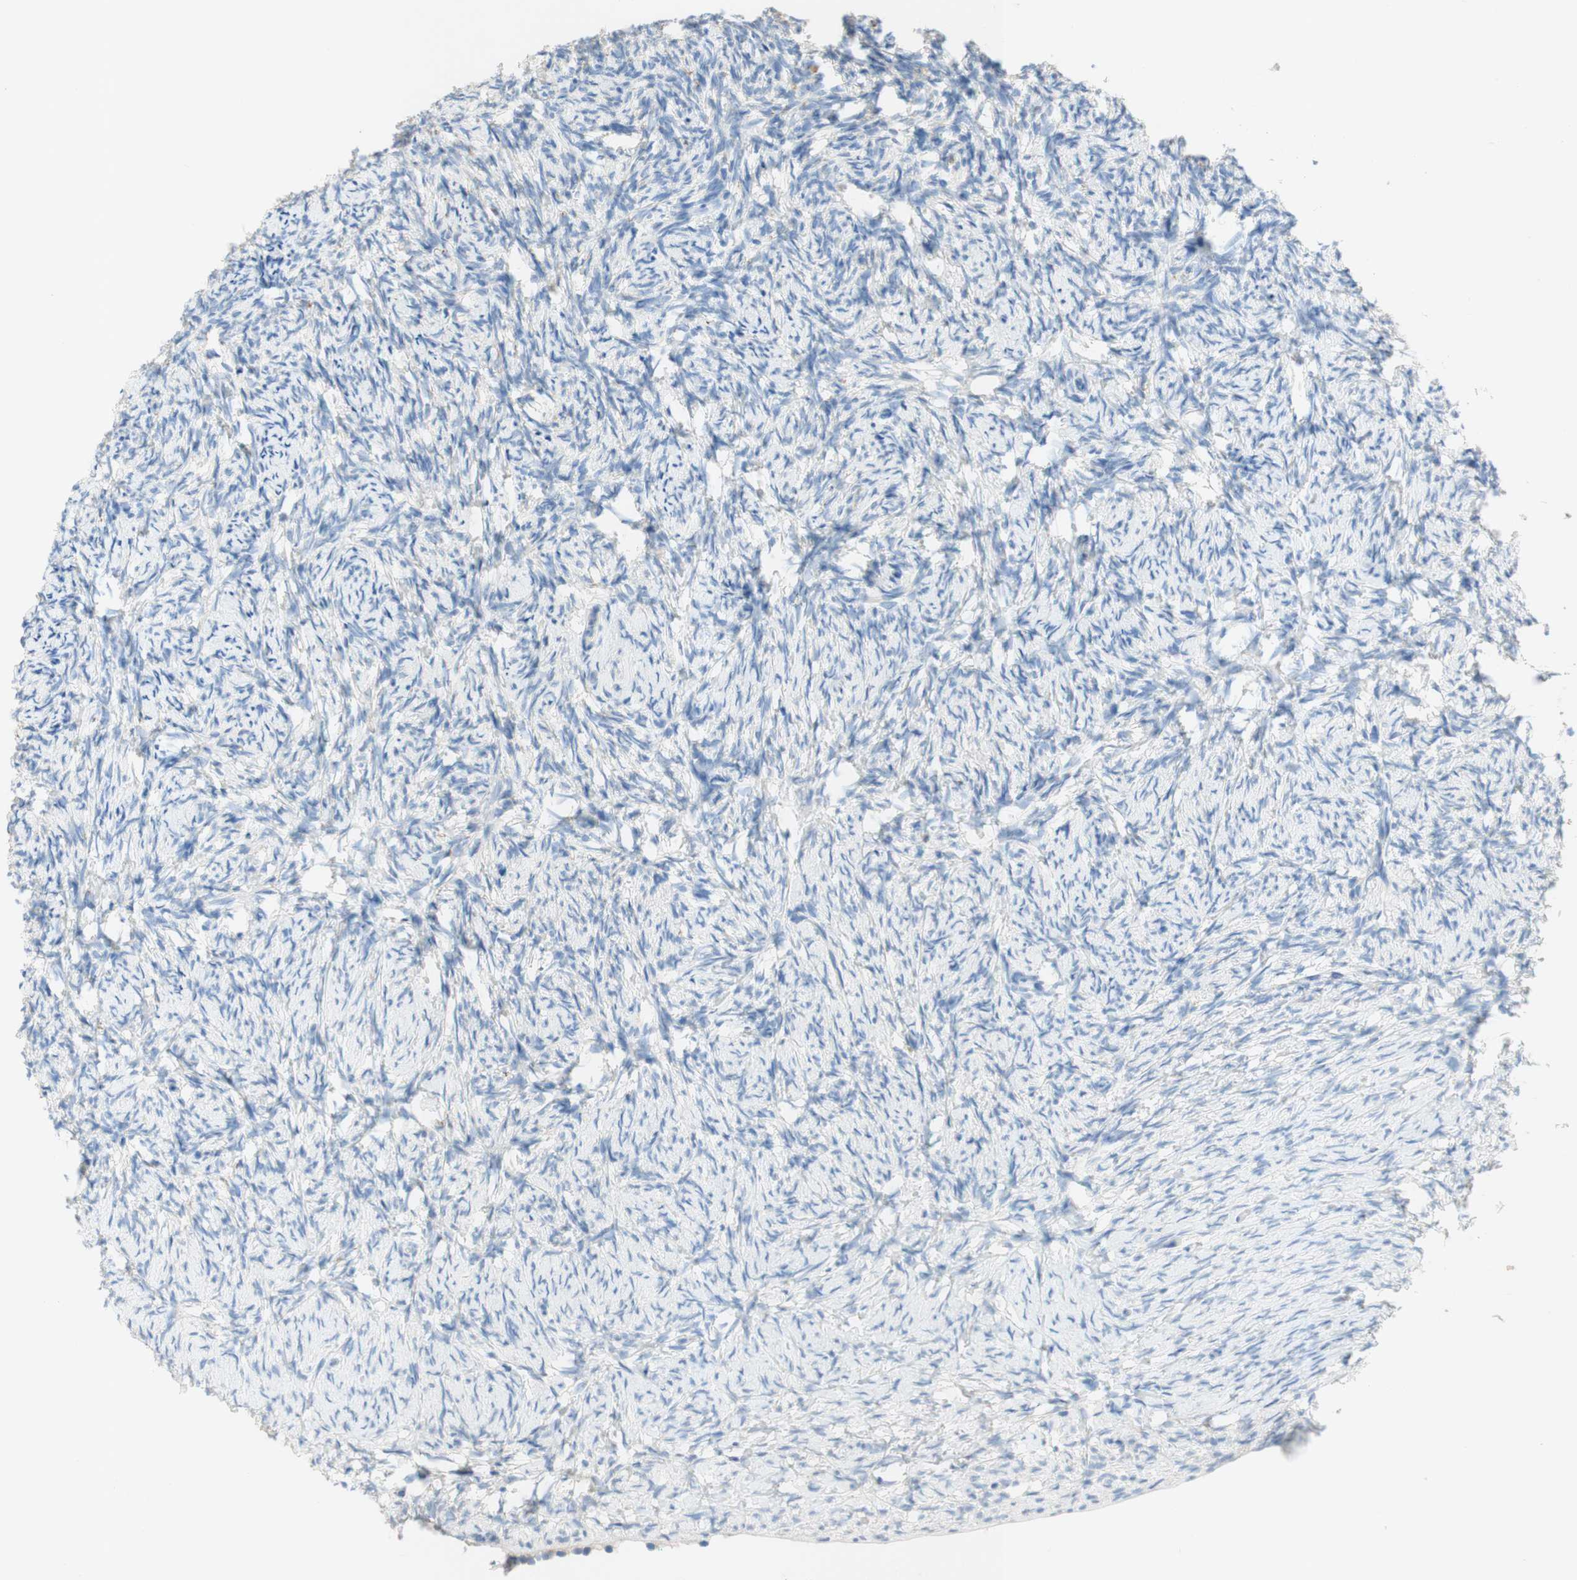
{"staining": {"intensity": "negative", "quantity": "none", "location": "none"}, "tissue": "ovary", "cell_type": "Ovarian stroma cells", "image_type": "normal", "snomed": [{"axis": "morphology", "description": "Normal tissue, NOS"}, {"axis": "topography", "description": "Ovary"}], "caption": "Immunohistochemical staining of benign ovary exhibits no significant staining in ovarian stroma cells. (DAB (3,3'-diaminobenzidine) immunohistochemistry visualized using brightfield microscopy, high magnification).", "gene": "POLR2J3", "patient": {"sex": "female", "age": 60}}